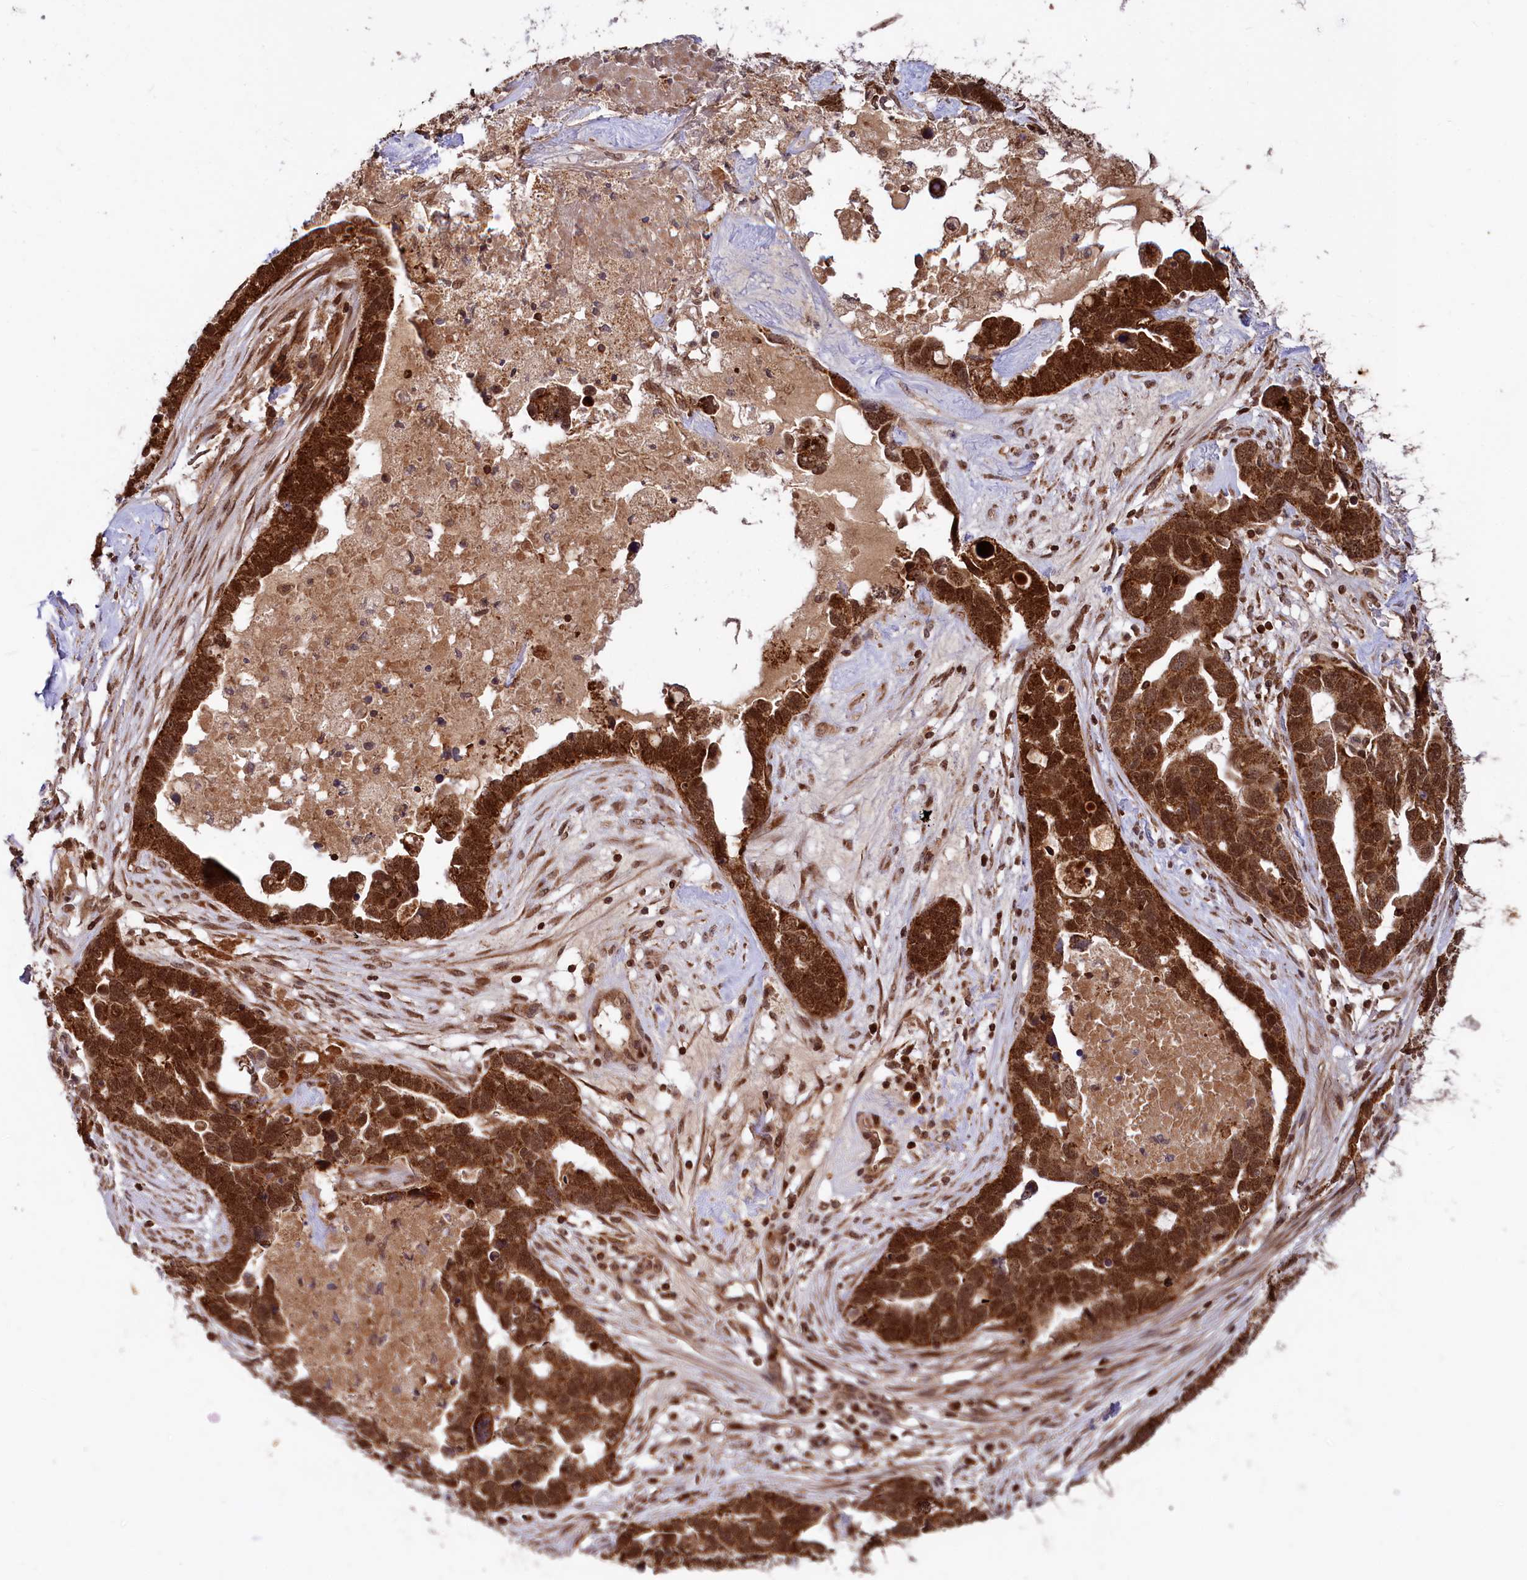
{"staining": {"intensity": "strong", "quantity": ">75%", "location": "cytoplasmic/membranous,nuclear"}, "tissue": "ovarian cancer", "cell_type": "Tumor cells", "image_type": "cancer", "snomed": [{"axis": "morphology", "description": "Cystadenocarcinoma, serous, NOS"}, {"axis": "topography", "description": "Ovary"}], "caption": "Immunohistochemical staining of human serous cystadenocarcinoma (ovarian) demonstrates high levels of strong cytoplasmic/membranous and nuclear protein positivity in about >75% of tumor cells. (DAB = brown stain, brightfield microscopy at high magnification).", "gene": "PHC3", "patient": {"sex": "female", "age": 54}}